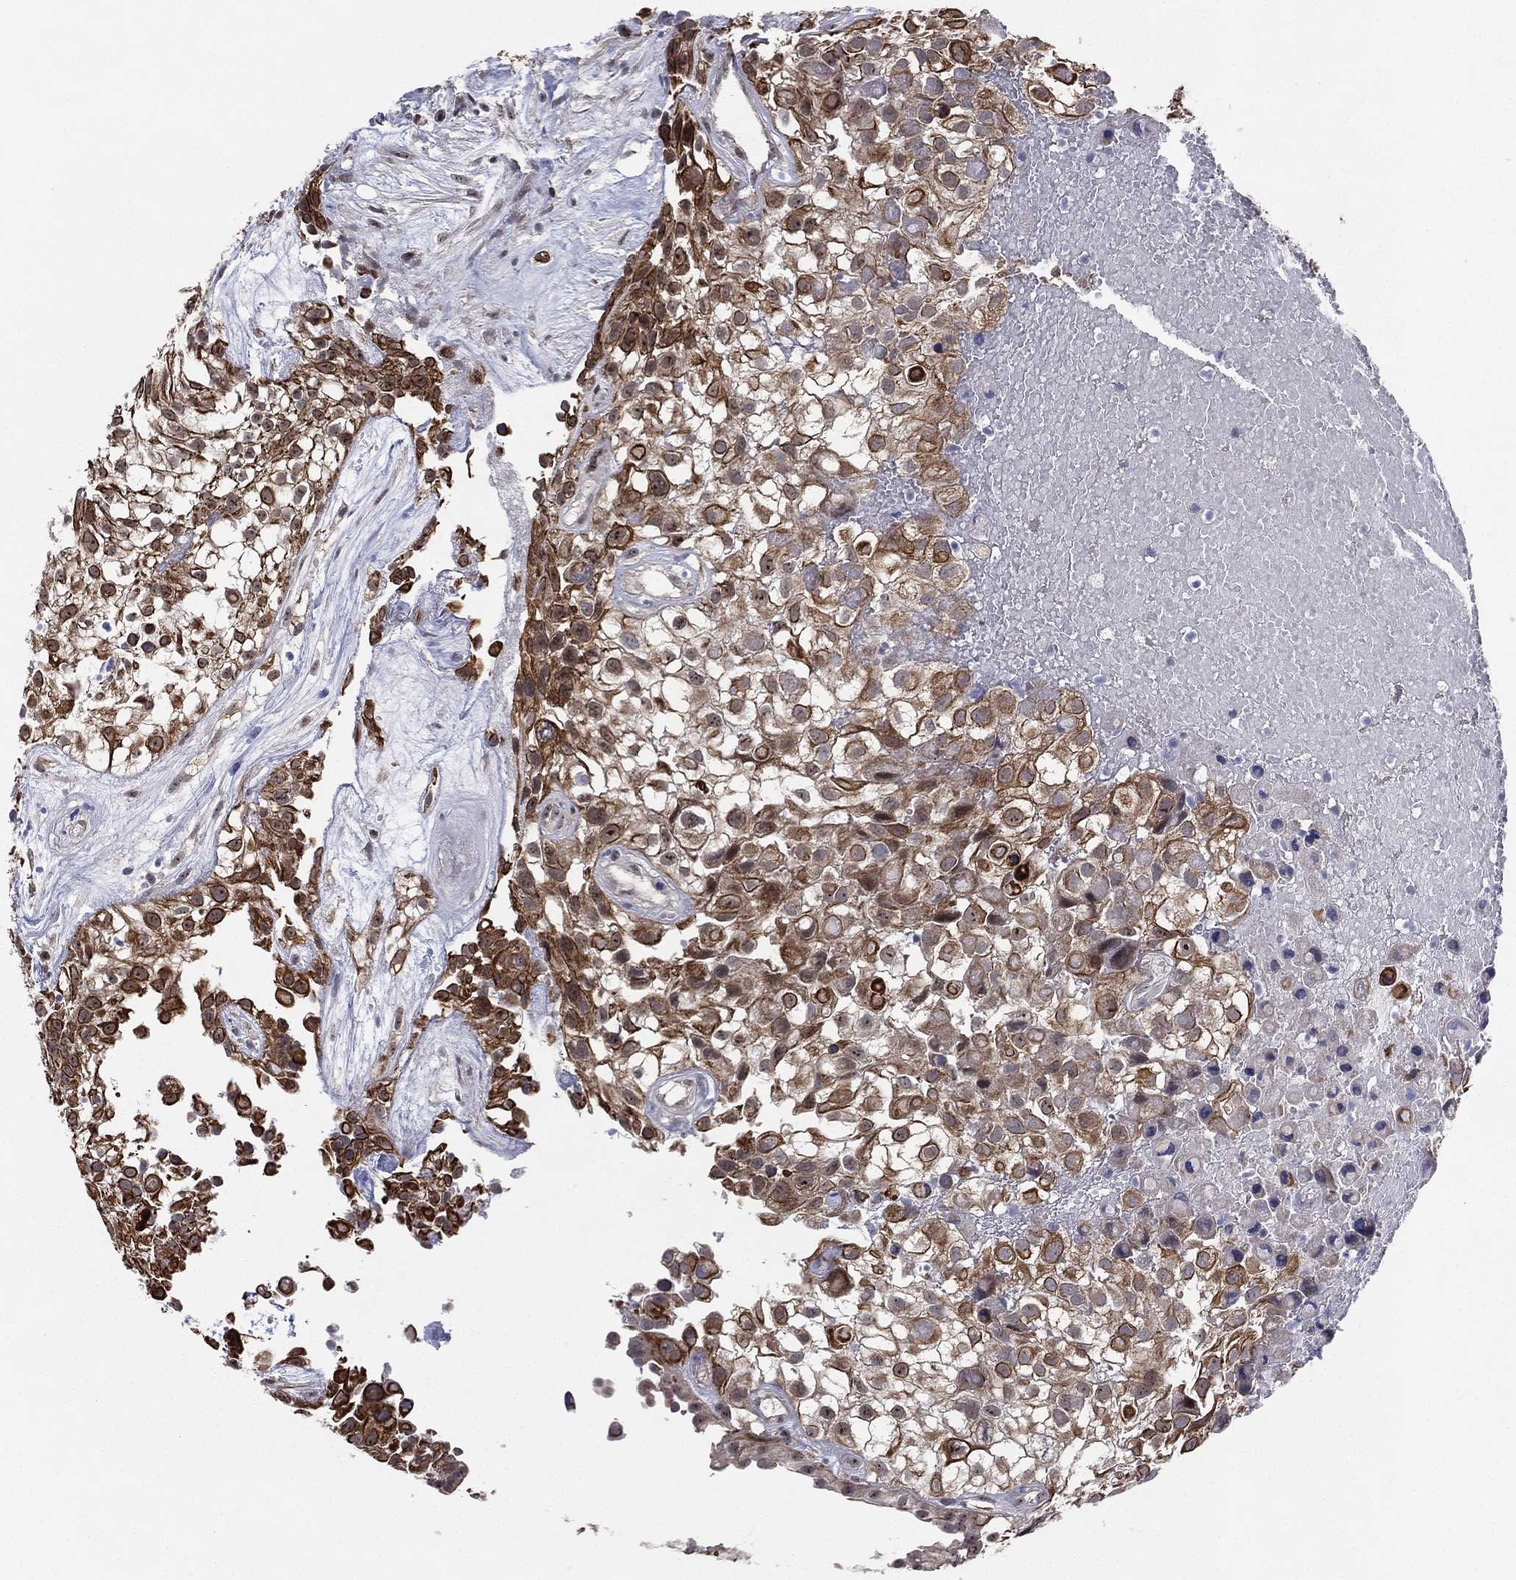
{"staining": {"intensity": "strong", "quantity": ">75%", "location": "cytoplasmic/membranous"}, "tissue": "urothelial cancer", "cell_type": "Tumor cells", "image_type": "cancer", "snomed": [{"axis": "morphology", "description": "Urothelial carcinoma, High grade"}, {"axis": "topography", "description": "Urinary bladder"}], "caption": "IHC of urothelial cancer demonstrates high levels of strong cytoplasmic/membranous positivity in about >75% of tumor cells. Using DAB (brown) and hematoxylin (blue) stains, captured at high magnification using brightfield microscopy.", "gene": "KAT14", "patient": {"sex": "male", "age": 56}}